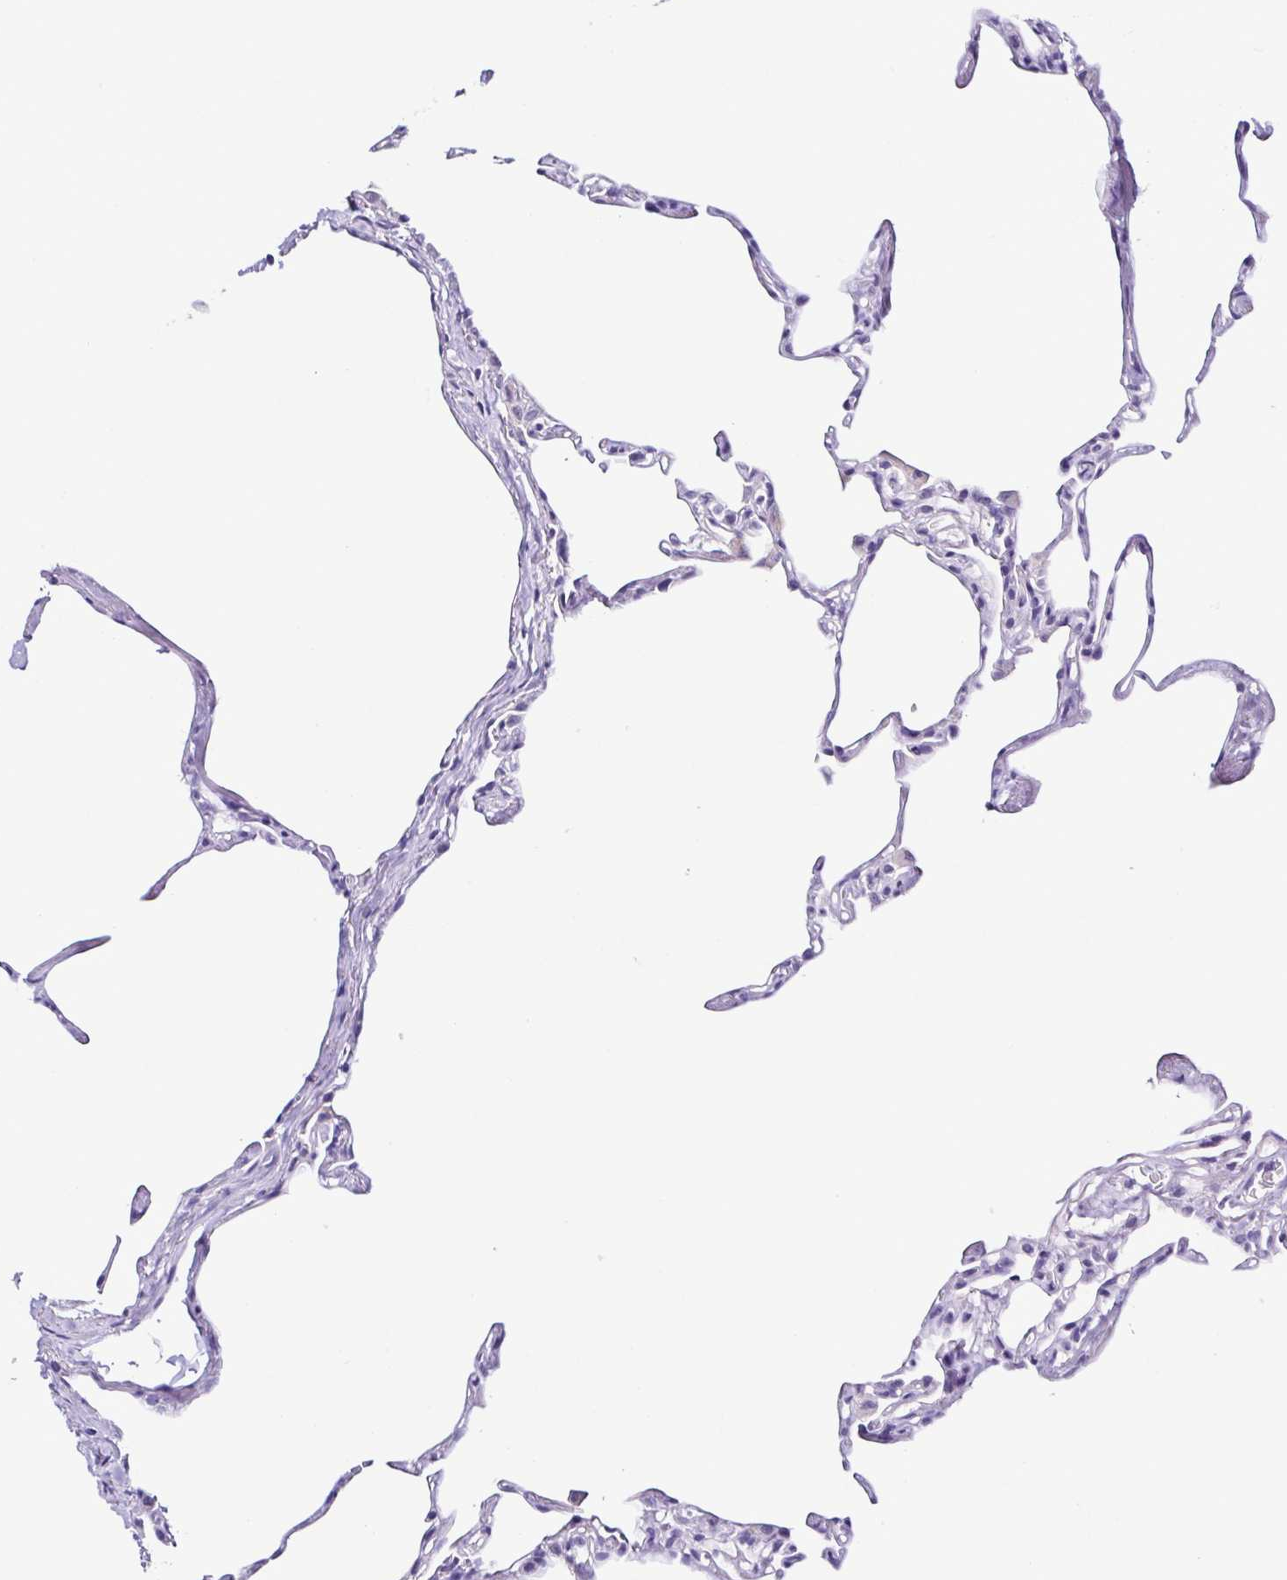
{"staining": {"intensity": "negative", "quantity": "none", "location": "none"}, "tissue": "lung", "cell_type": "Alveolar cells", "image_type": "normal", "snomed": [{"axis": "morphology", "description": "Normal tissue, NOS"}, {"axis": "topography", "description": "Lung"}], "caption": "A micrograph of lung stained for a protein reveals no brown staining in alveolar cells.", "gene": "SRL", "patient": {"sex": "male", "age": 65}}